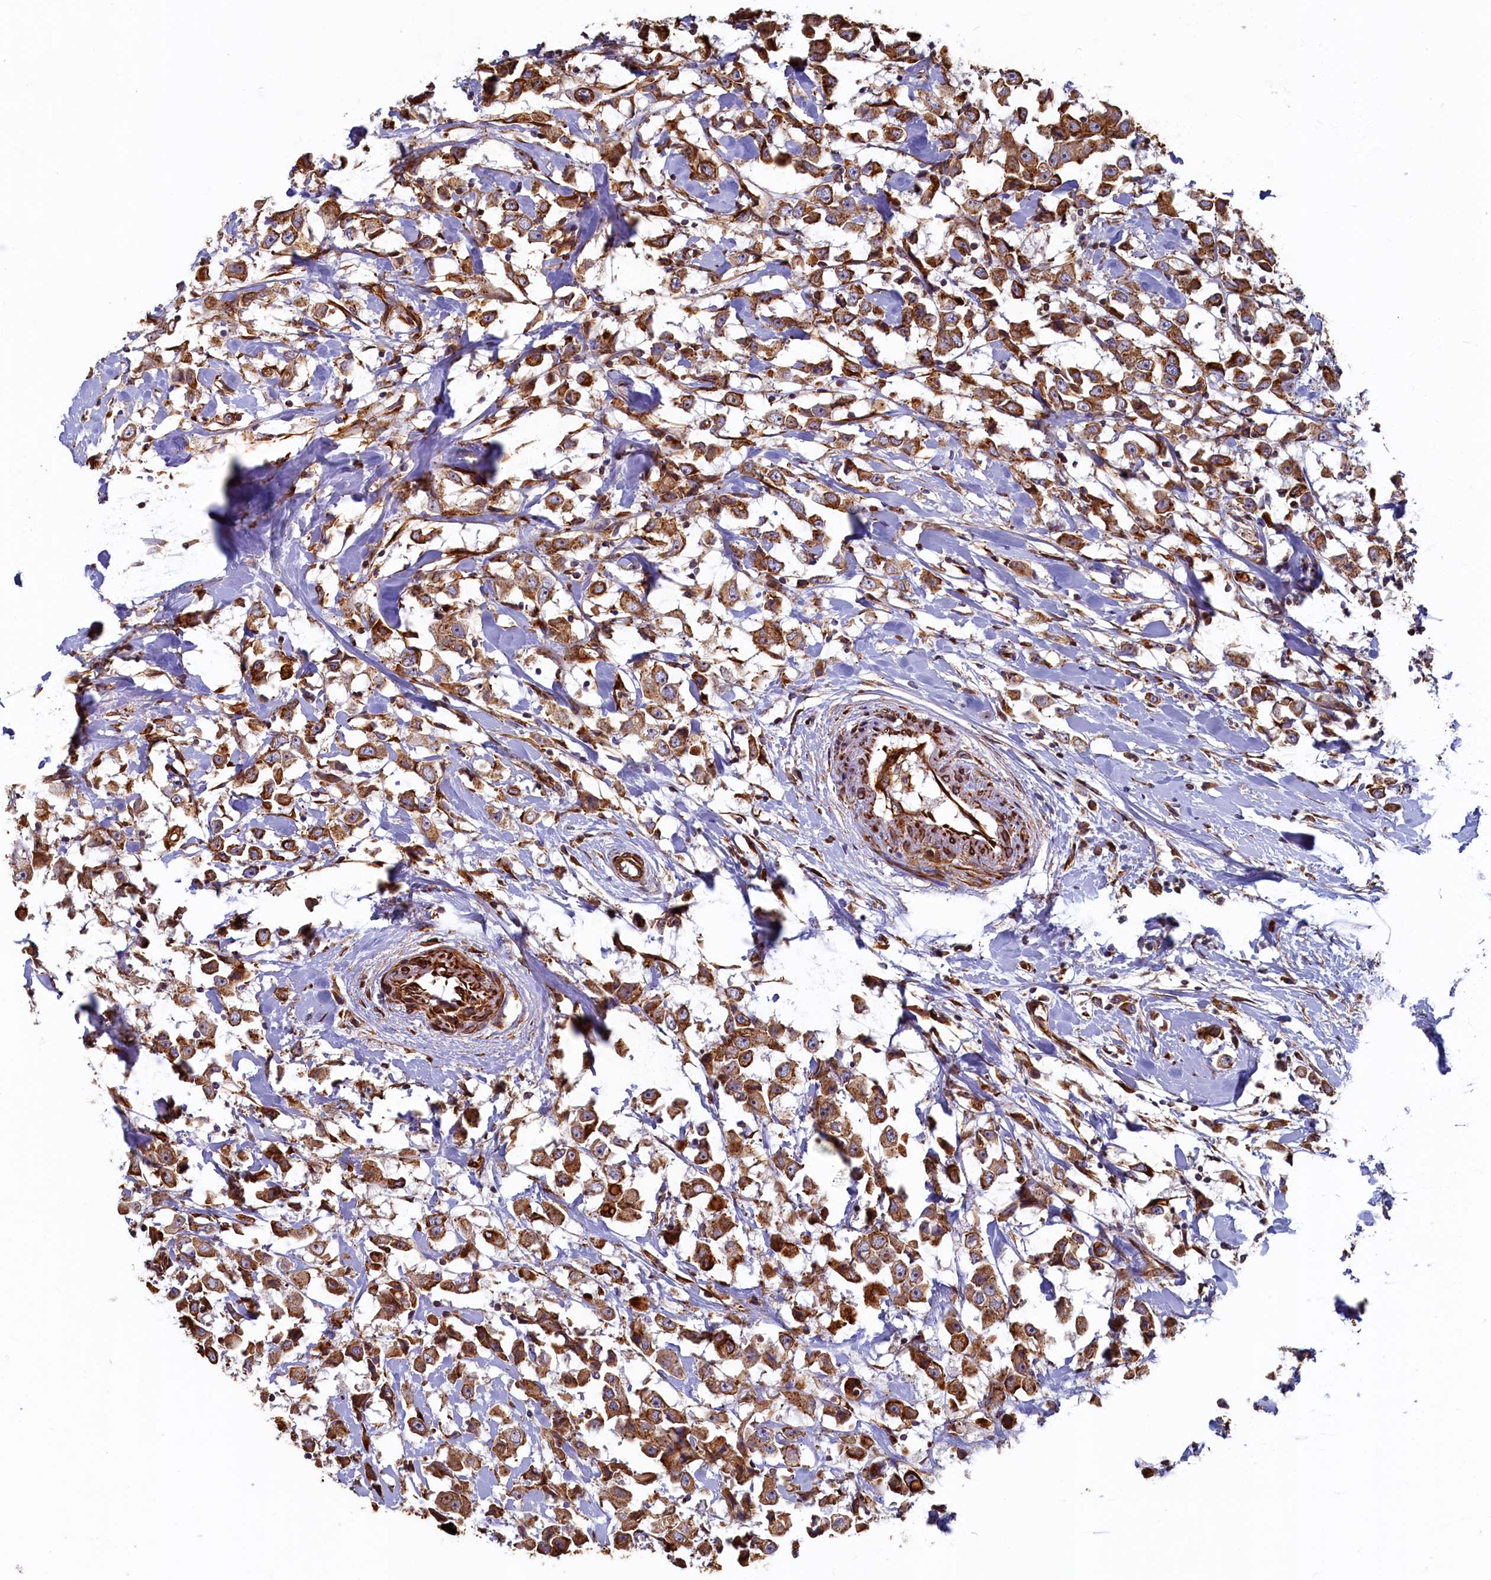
{"staining": {"intensity": "strong", "quantity": ">75%", "location": "cytoplasmic/membranous"}, "tissue": "breast cancer", "cell_type": "Tumor cells", "image_type": "cancer", "snomed": [{"axis": "morphology", "description": "Duct carcinoma"}, {"axis": "topography", "description": "Breast"}], "caption": "A photomicrograph showing strong cytoplasmic/membranous positivity in approximately >75% of tumor cells in breast cancer (intraductal carcinoma), as visualized by brown immunohistochemical staining.", "gene": "LRRC57", "patient": {"sex": "female", "age": 61}}